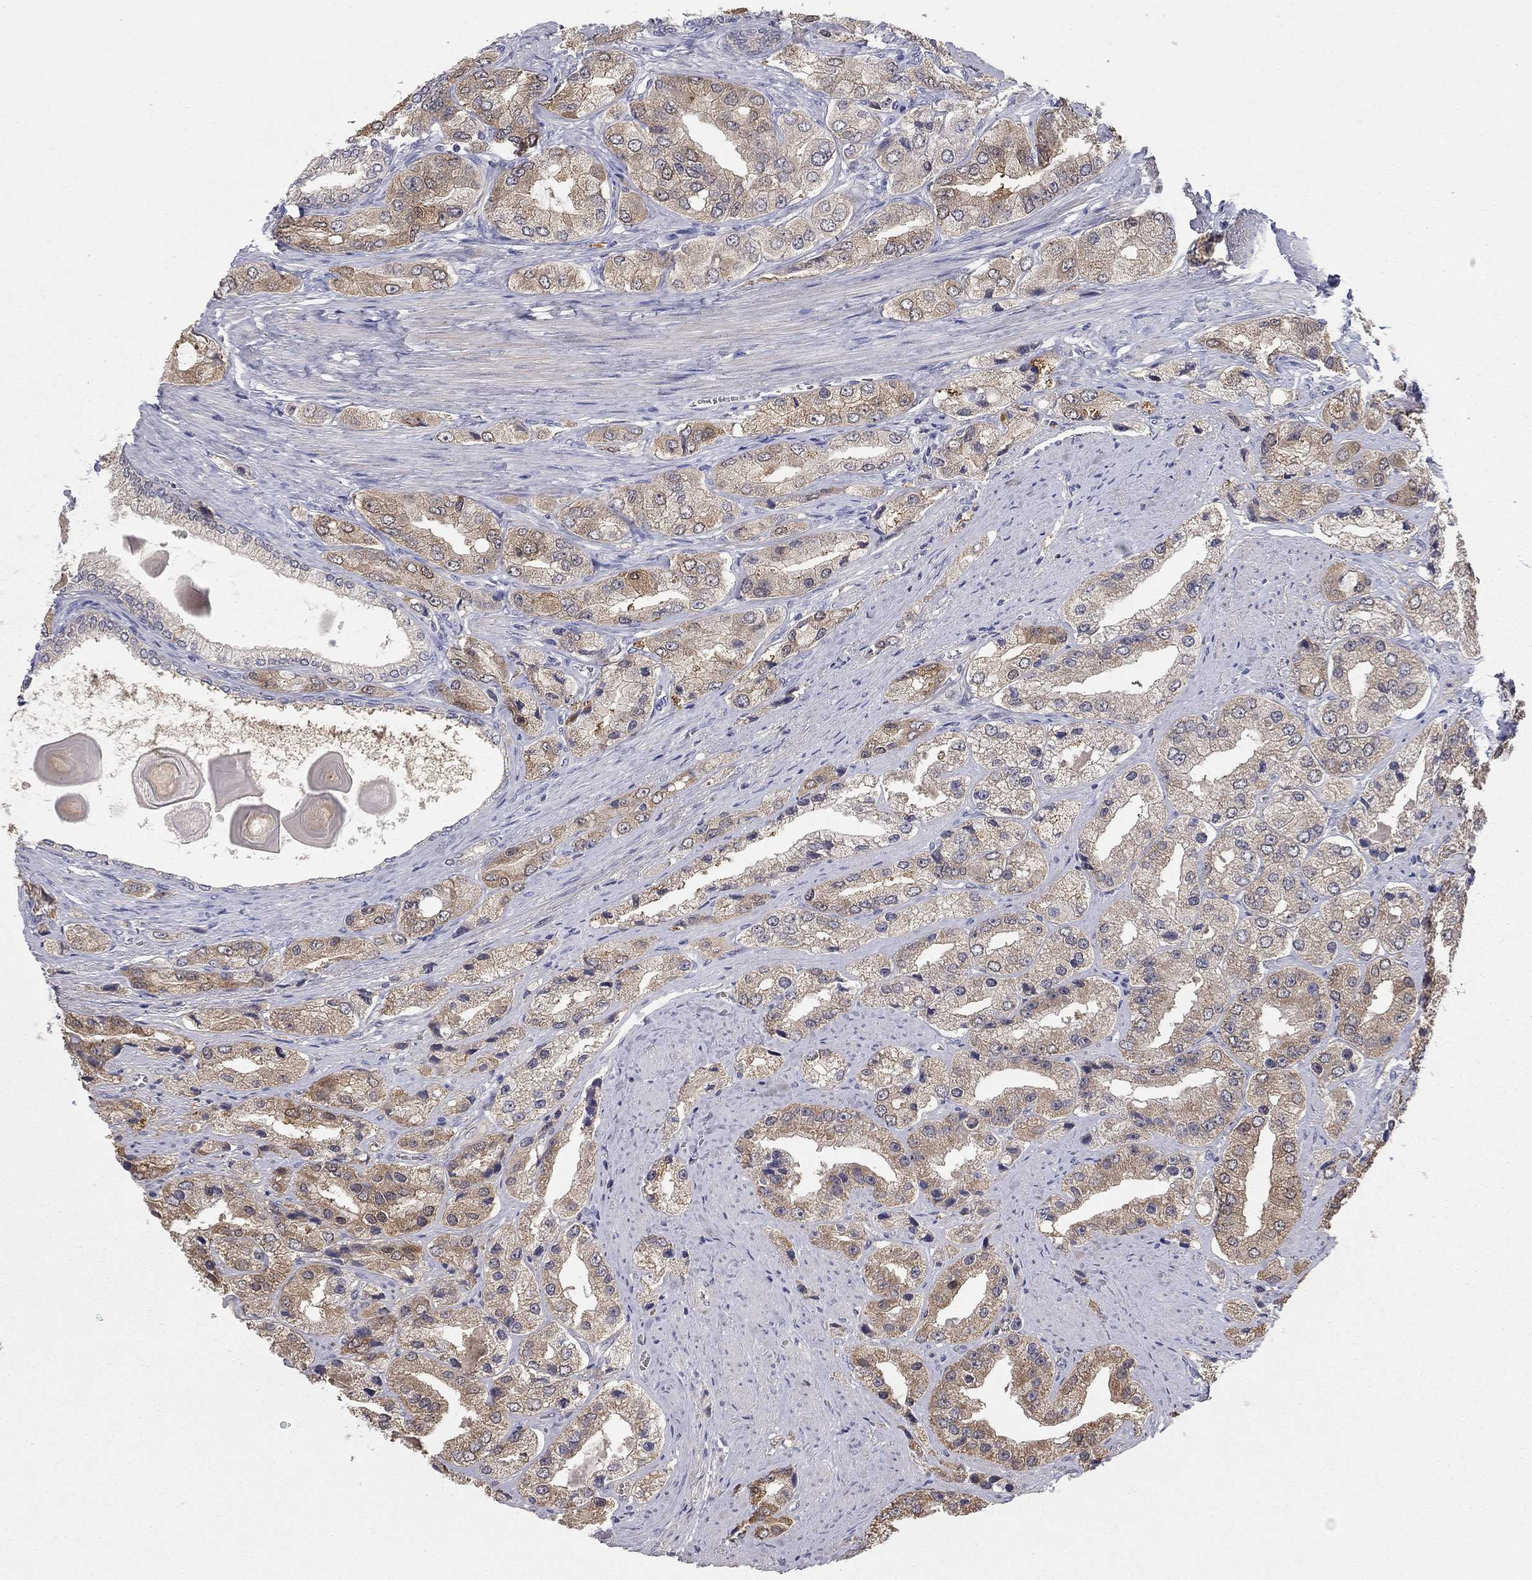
{"staining": {"intensity": "moderate", "quantity": ">75%", "location": "cytoplasmic/membranous"}, "tissue": "prostate cancer", "cell_type": "Tumor cells", "image_type": "cancer", "snomed": [{"axis": "morphology", "description": "Adenocarcinoma, Low grade"}, {"axis": "topography", "description": "Prostate"}], "caption": "A brown stain highlights moderate cytoplasmic/membranous expression of a protein in human prostate cancer tumor cells.", "gene": "CFAP161", "patient": {"sex": "male", "age": 69}}